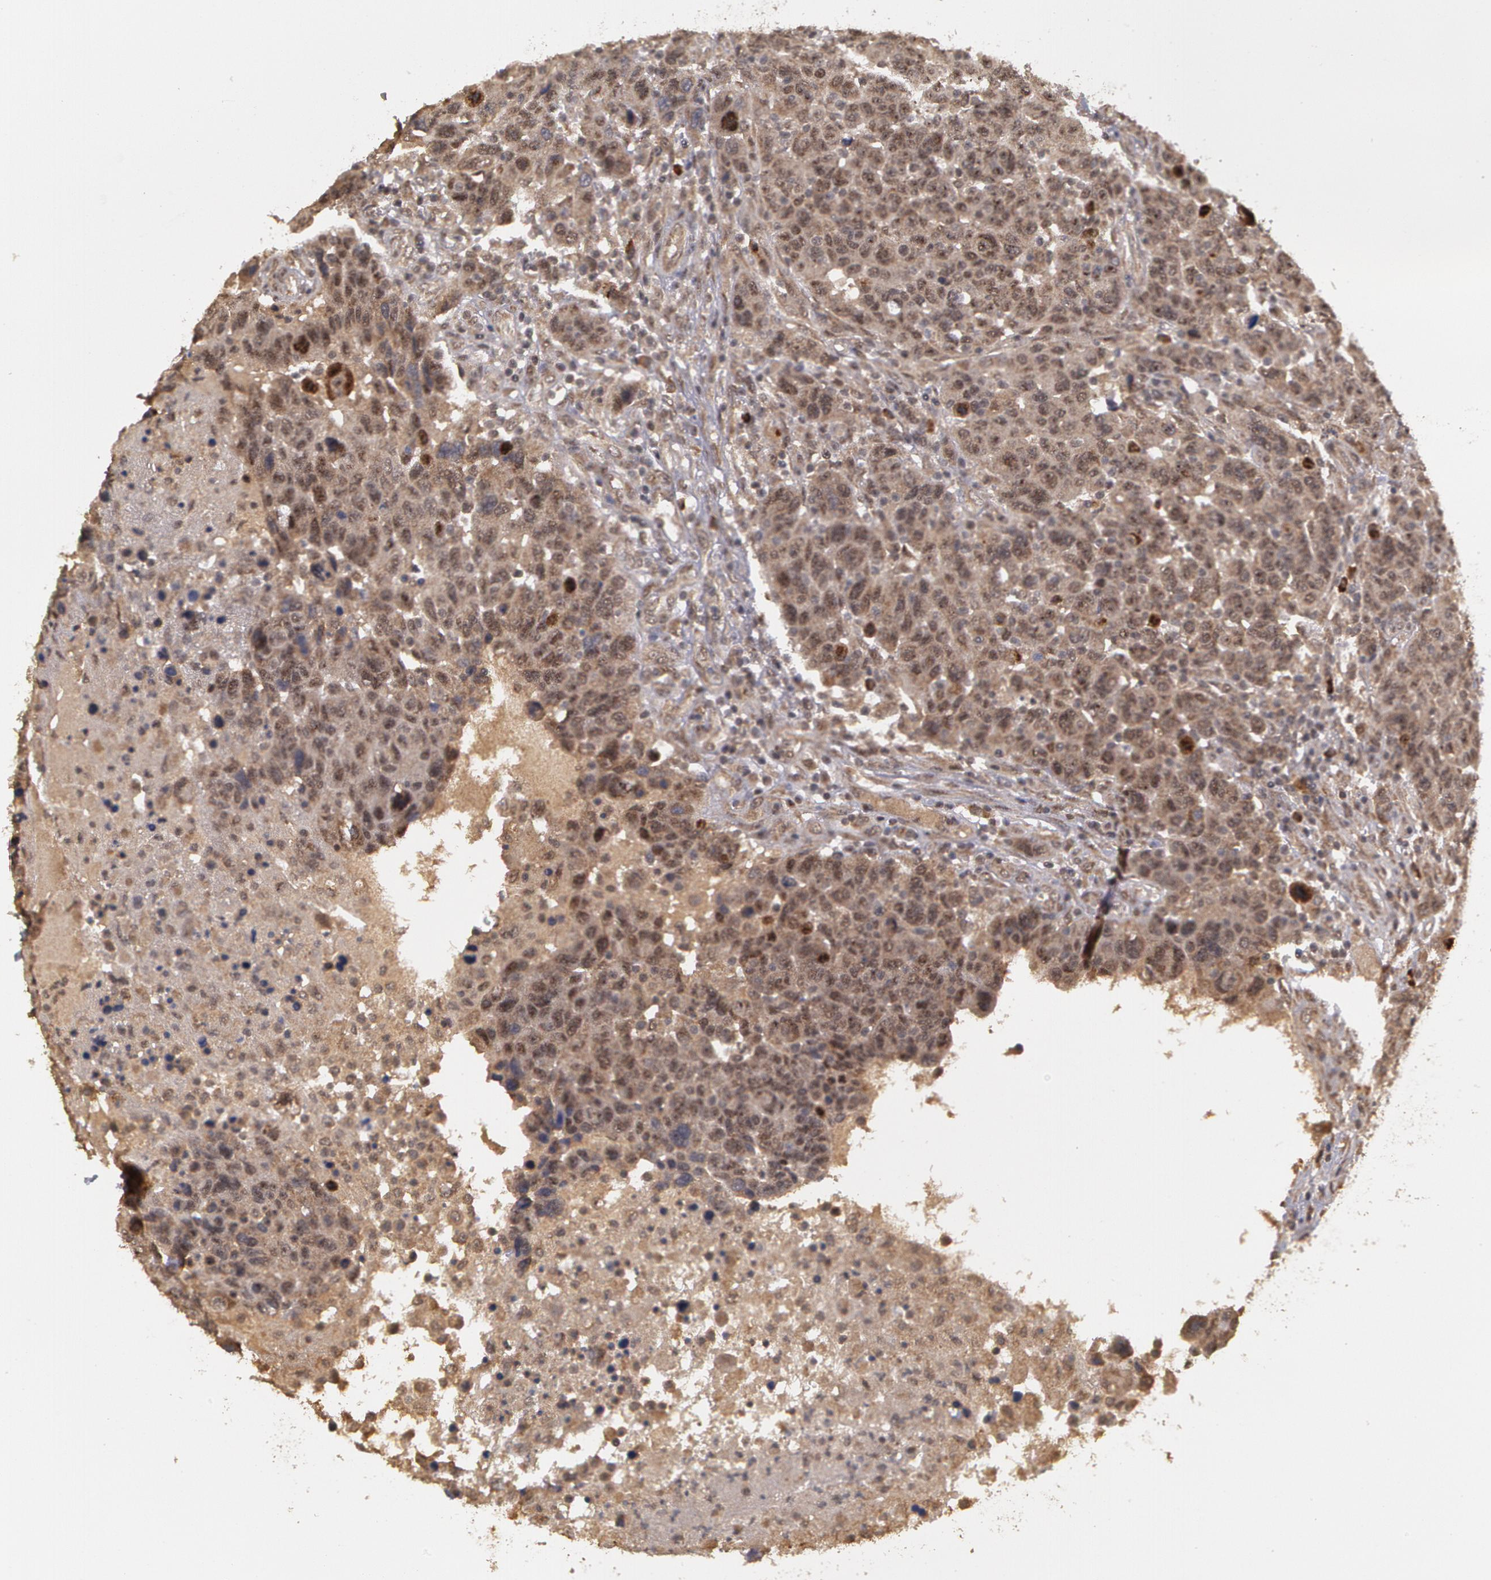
{"staining": {"intensity": "moderate", "quantity": ">75%", "location": "cytoplasmic/membranous"}, "tissue": "breast cancer", "cell_type": "Tumor cells", "image_type": "cancer", "snomed": [{"axis": "morphology", "description": "Duct carcinoma"}, {"axis": "topography", "description": "Breast"}], "caption": "Immunohistochemistry (IHC) (DAB (3,3'-diaminobenzidine)) staining of human infiltrating ductal carcinoma (breast) demonstrates moderate cytoplasmic/membranous protein expression in about >75% of tumor cells.", "gene": "GLIS1", "patient": {"sex": "female", "age": 37}}